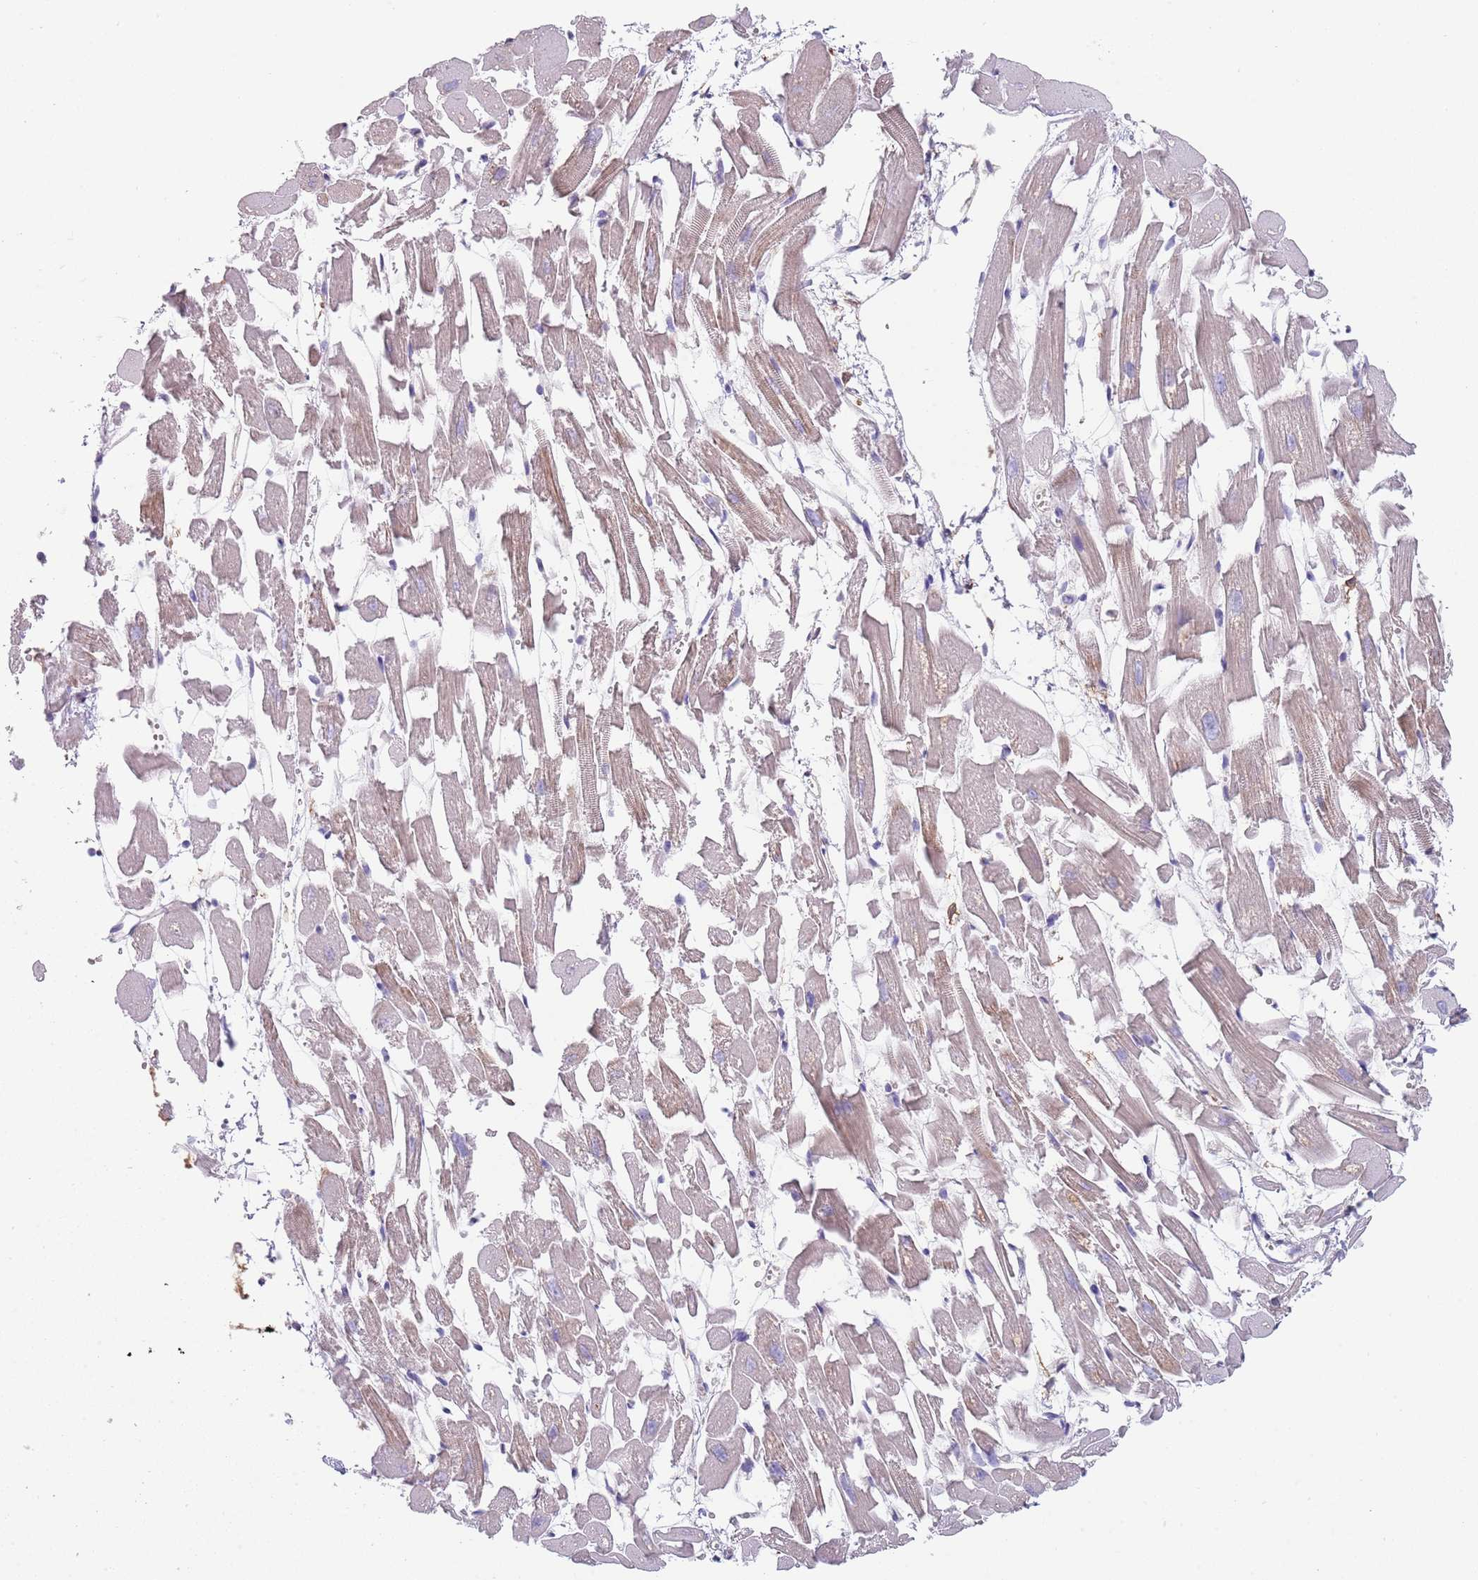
{"staining": {"intensity": "weak", "quantity": "25%-75%", "location": "cytoplasmic/membranous"}, "tissue": "heart muscle", "cell_type": "Cardiomyocytes", "image_type": "normal", "snomed": [{"axis": "morphology", "description": "Normal tissue, NOS"}, {"axis": "topography", "description": "Heart"}], "caption": "DAB (3,3'-diaminobenzidine) immunohistochemical staining of benign heart muscle reveals weak cytoplasmic/membranous protein expression in about 25%-75% of cardiomyocytes.", "gene": "GSDMD", "patient": {"sex": "female", "age": 64}}